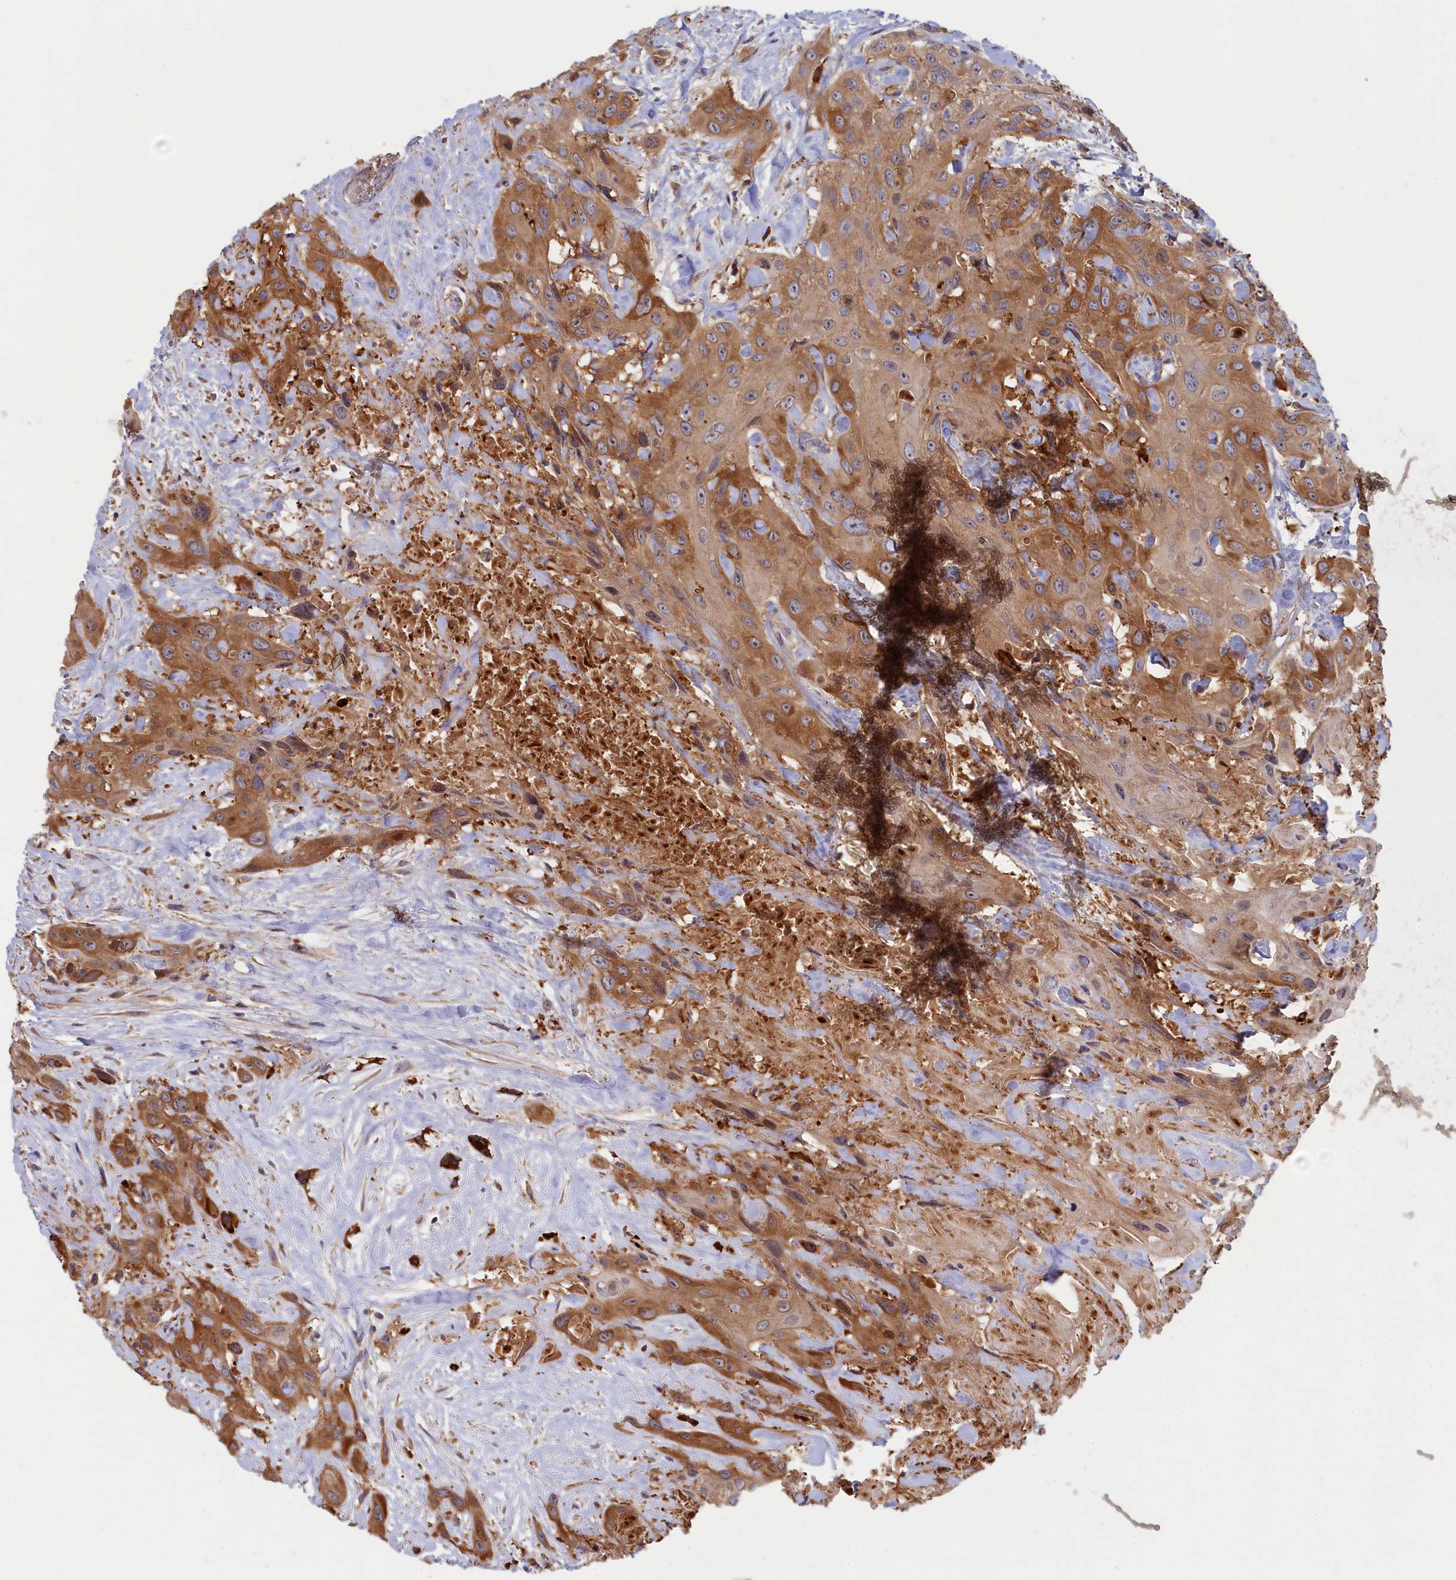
{"staining": {"intensity": "strong", "quantity": "25%-75%", "location": "cytoplasmic/membranous"}, "tissue": "head and neck cancer", "cell_type": "Tumor cells", "image_type": "cancer", "snomed": [{"axis": "morphology", "description": "Squamous cell carcinoma, NOS"}, {"axis": "topography", "description": "Head-Neck"}], "caption": "Immunohistochemistry histopathology image of neoplastic tissue: human squamous cell carcinoma (head and neck) stained using immunohistochemistry (IHC) displays high levels of strong protein expression localized specifically in the cytoplasmic/membranous of tumor cells, appearing as a cytoplasmic/membranous brown color.", "gene": "FERMT1", "patient": {"sex": "male", "age": 81}}